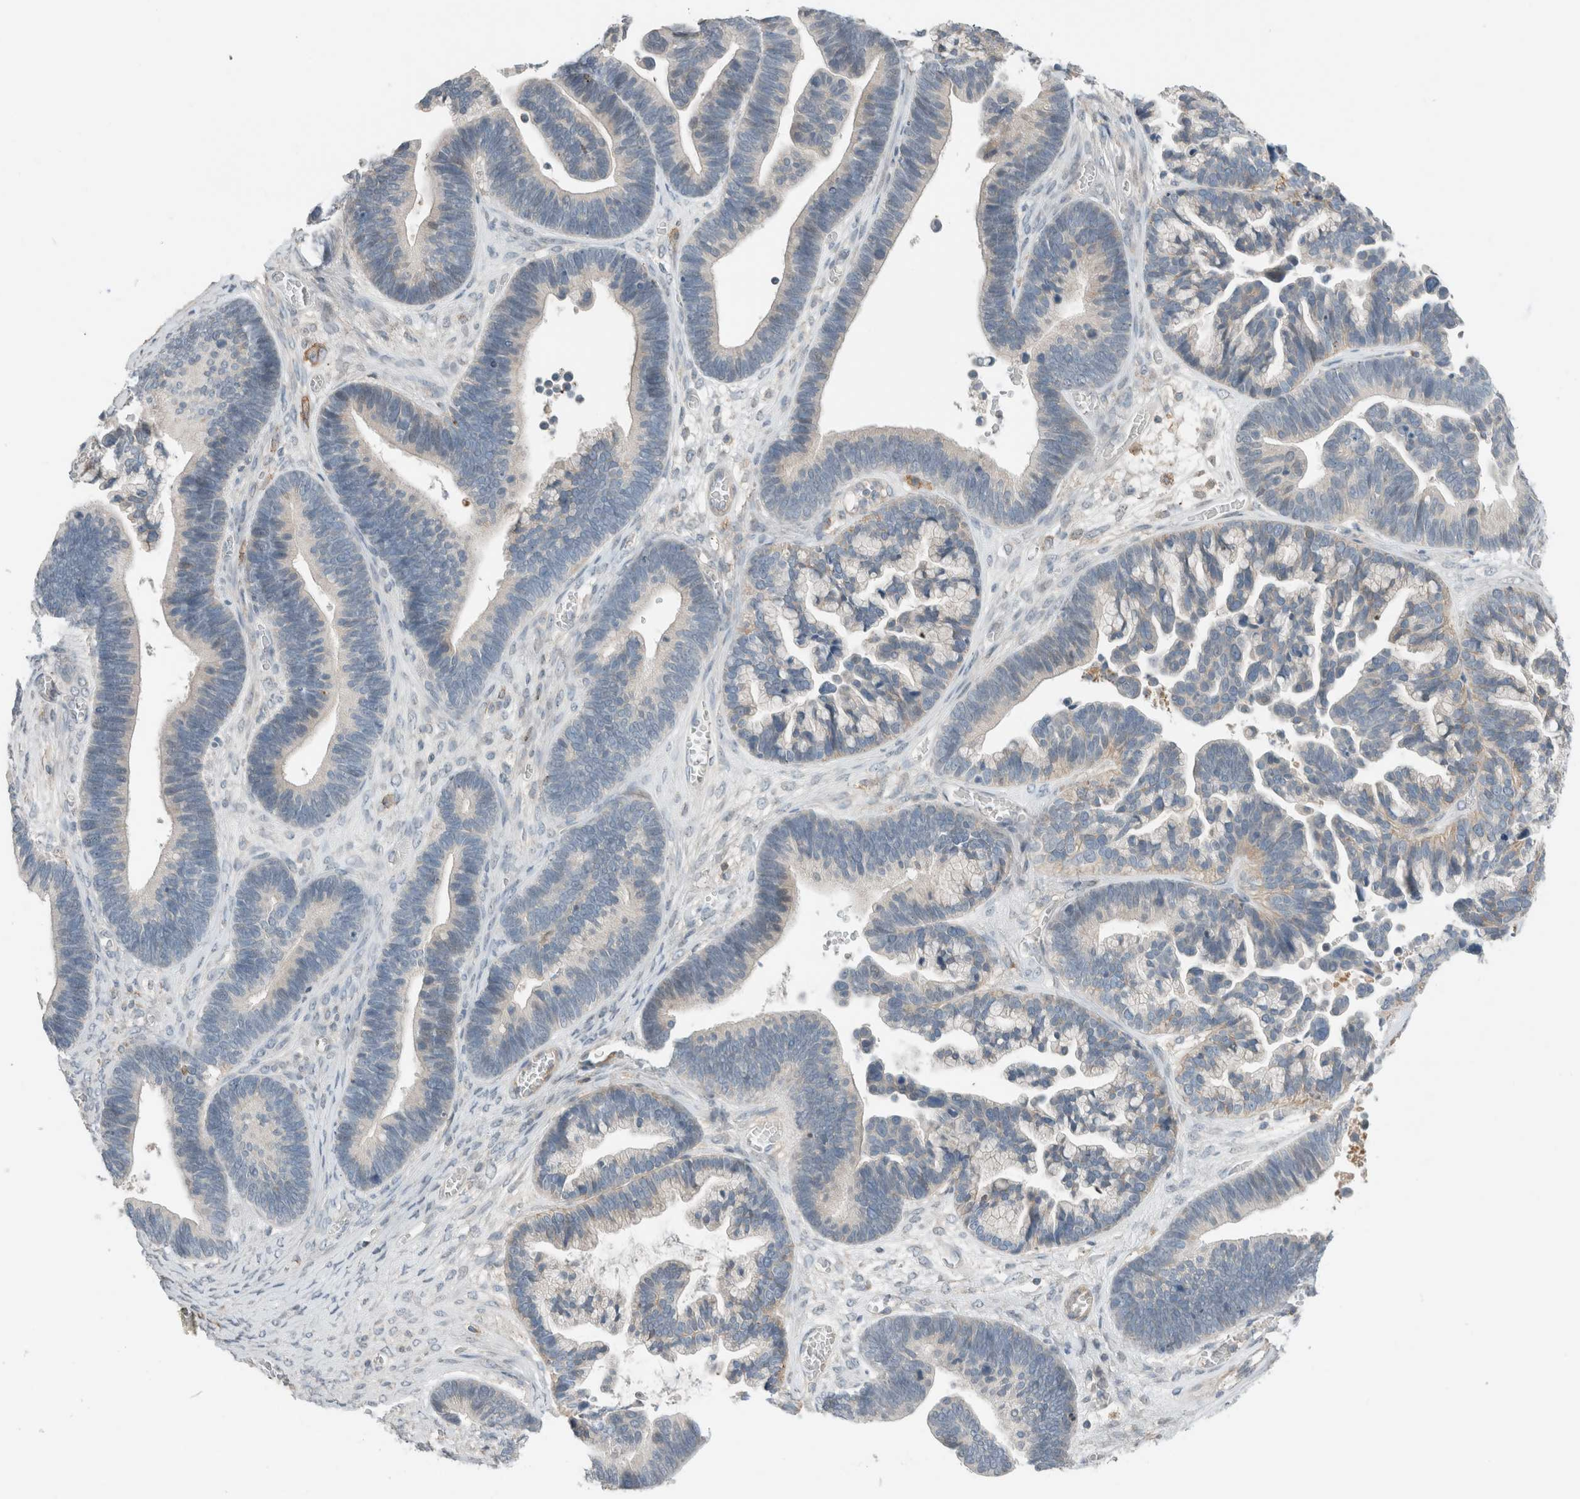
{"staining": {"intensity": "weak", "quantity": "<25%", "location": "cytoplasmic/membranous"}, "tissue": "ovarian cancer", "cell_type": "Tumor cells", "image_type": "cancer", "snomed": [{"axis": "morphology", "description": "Cystadenocarcinoma, serous, NOS"}, {"axis": "topography", "description": "Ovary"}], "caption": "This is a micrograph of immunohistochemistry staining of ovarian cancer, which shows no staining in tumor cells.", "gene": "ERCC6L2", "patient": {"sex": "female", "age": 56}}